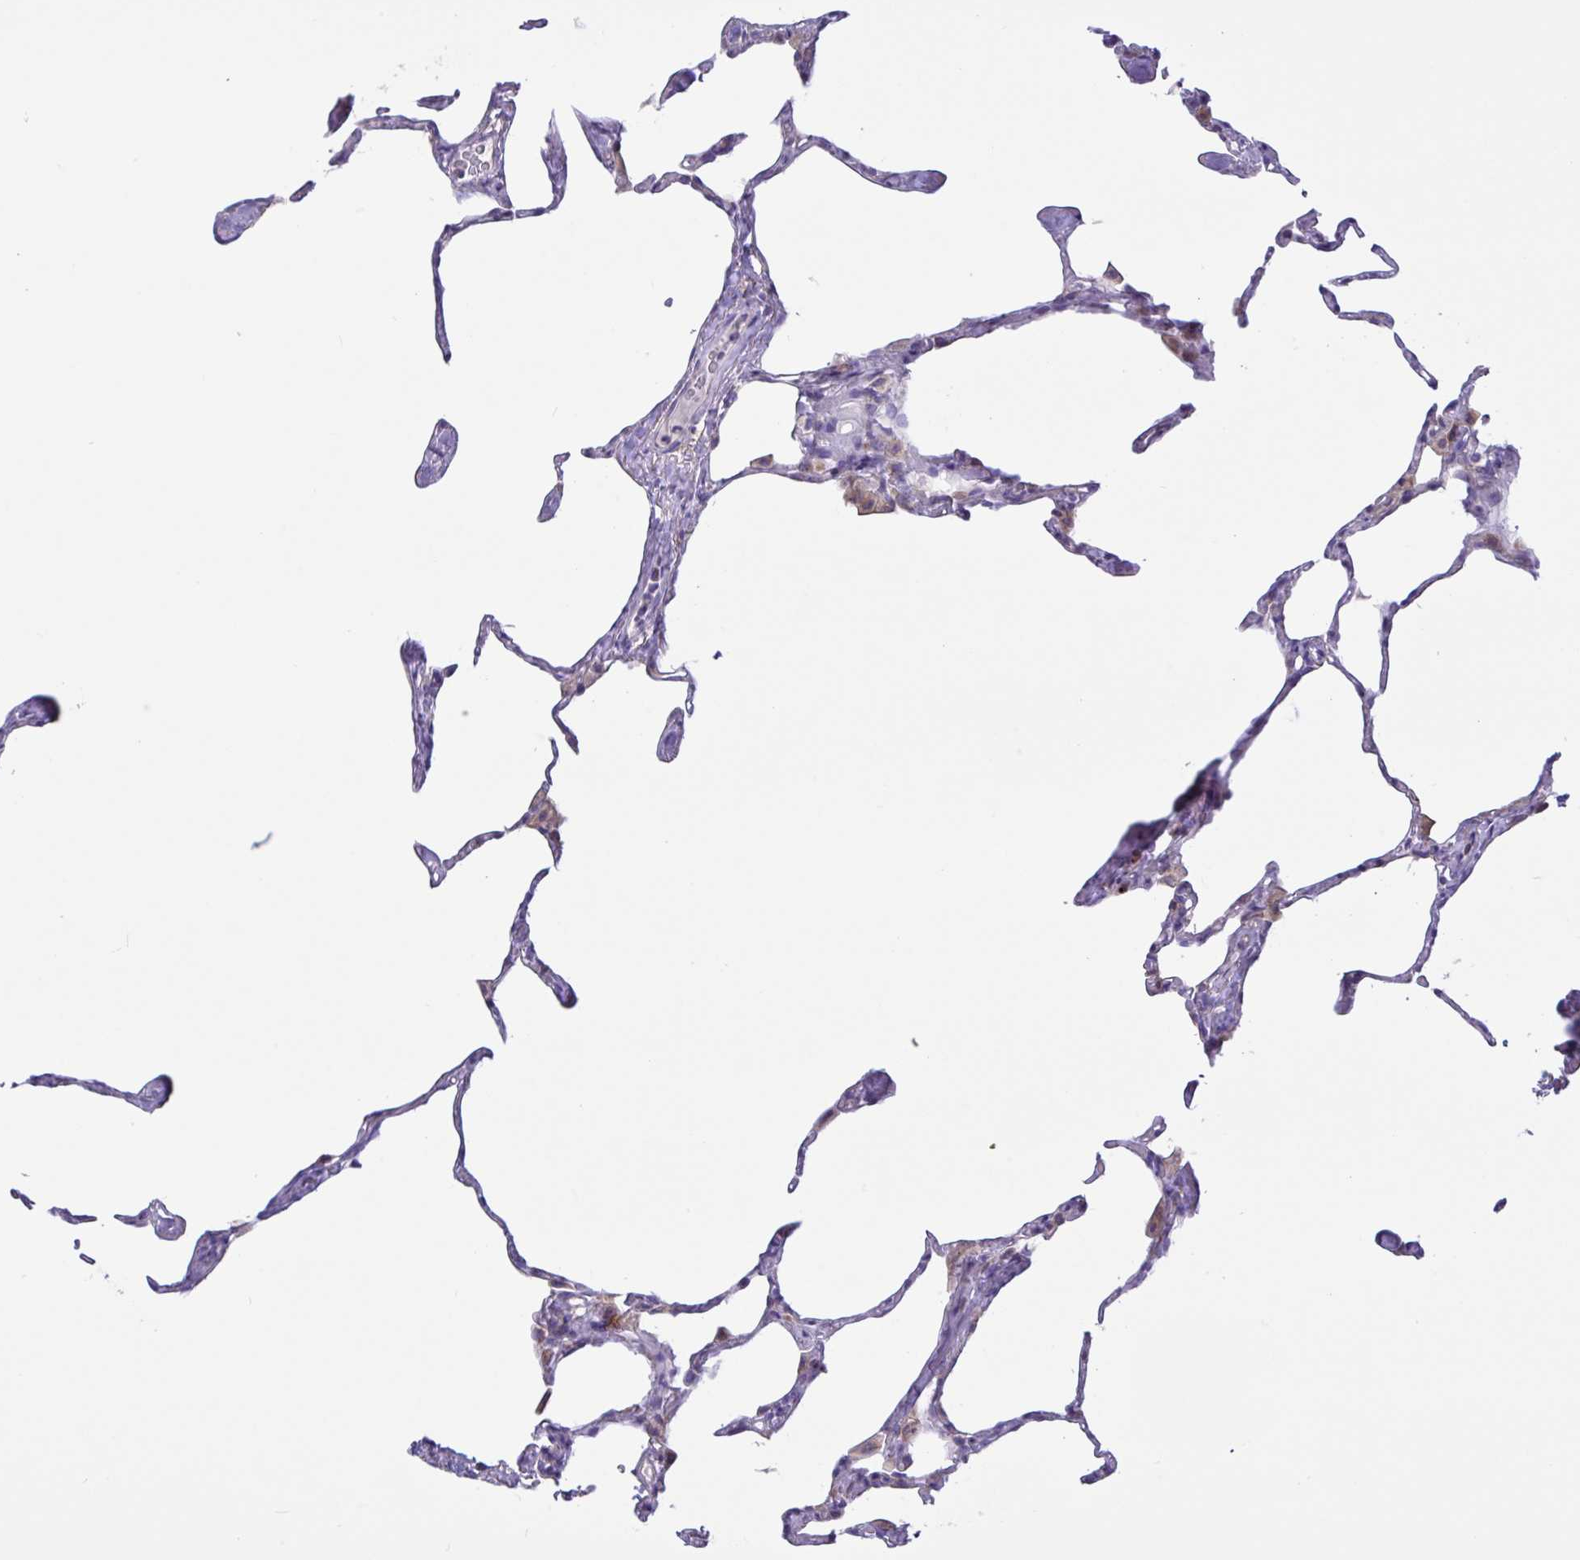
{"staining": {"intensity": "weak", "quantity": "<25%", "location": "cytoplasmic/membranous"}, "tissue": "lung", "cell_type": "Alveolar cells", "image_type": "normal", "snomed": [{"axis": "morphology", "description": "Normal tissue, NOS"}, {"axis": "topography", "description": "Lung"}], "caption": "The photomicrograph reveals no significant positivity in alveolar cells of lung.", "gene": "DSC3", "patient": {"sex": "male", "age": 65}}